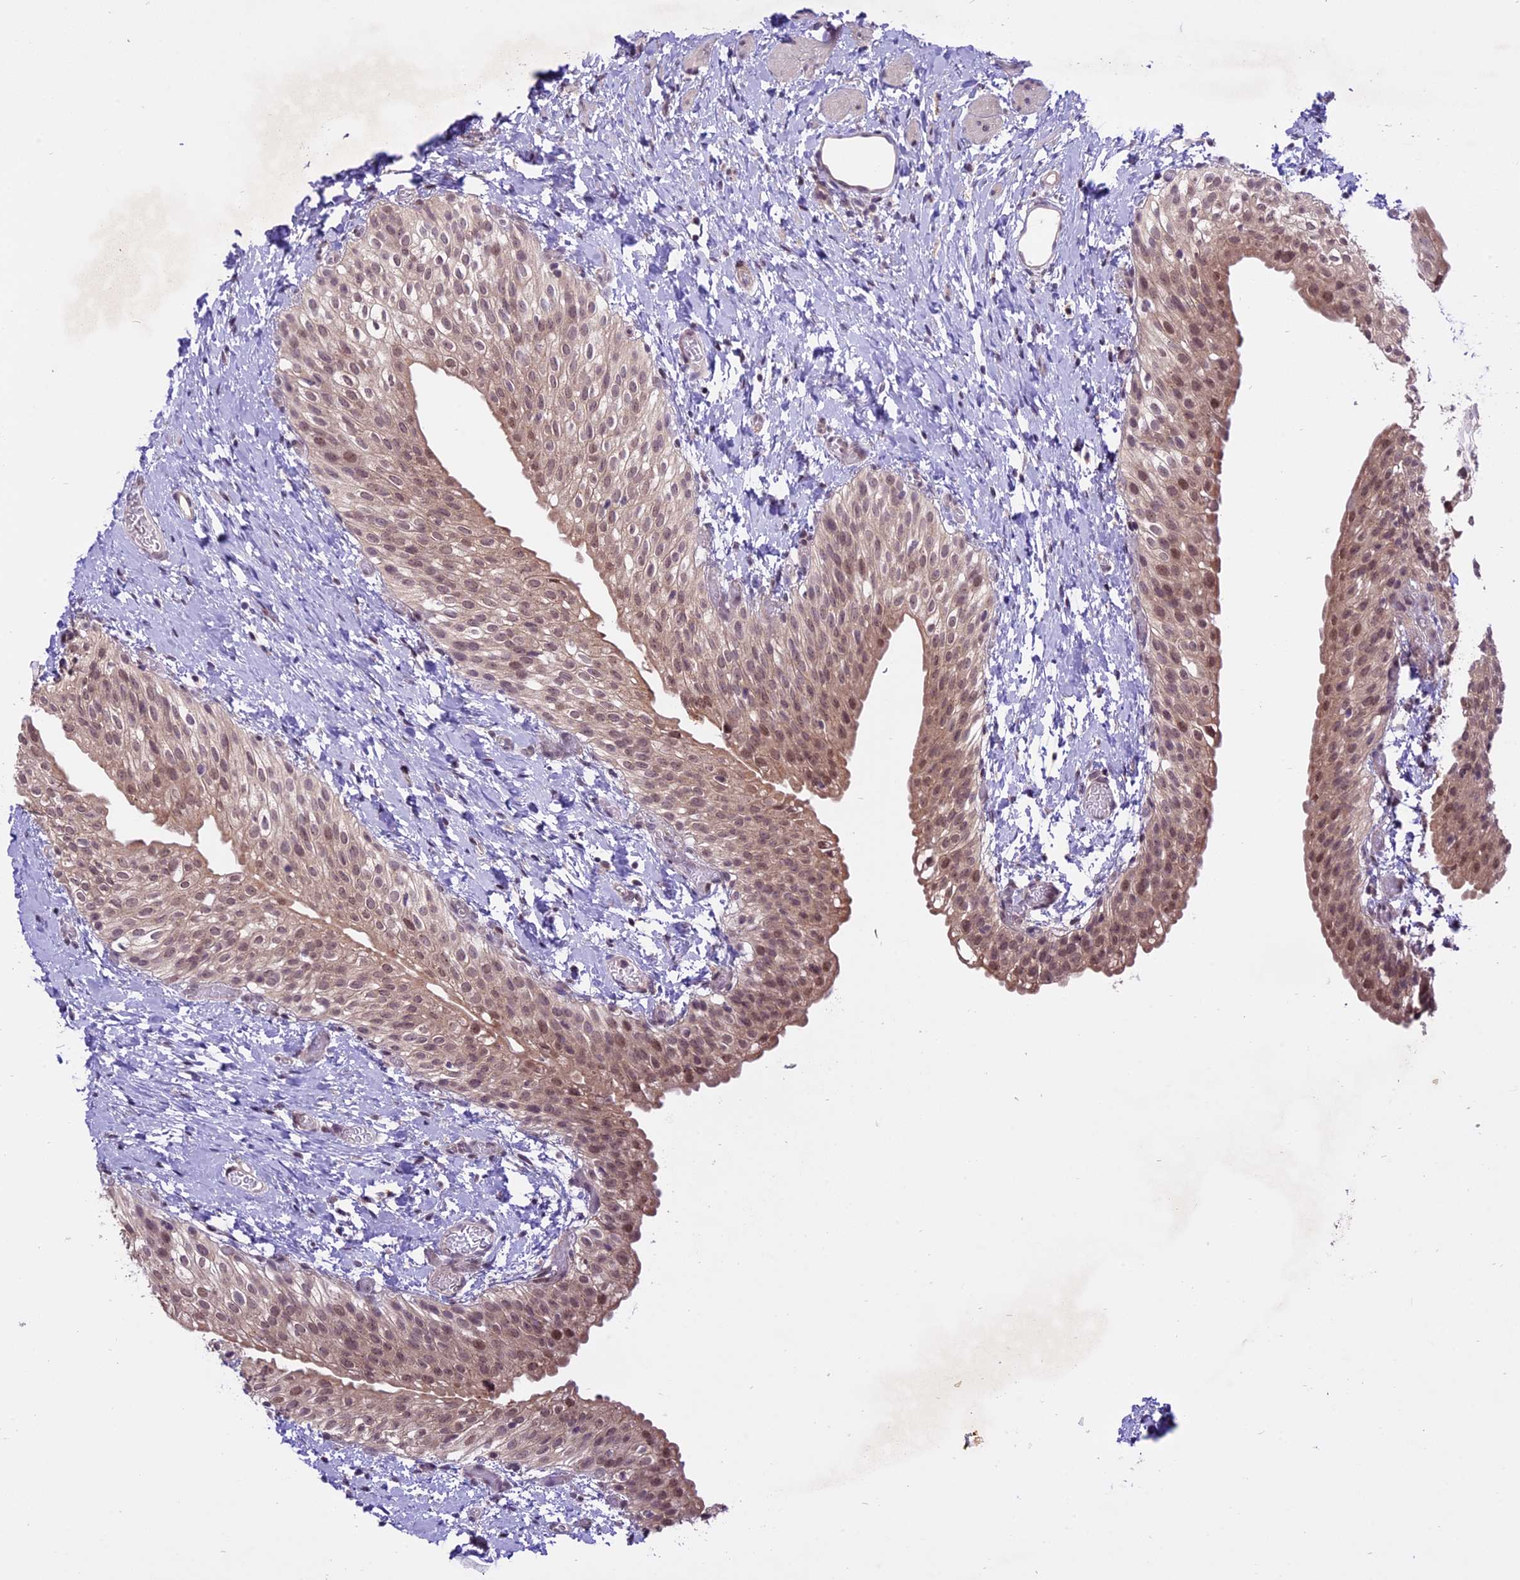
{"staining": {"intensity": "moderate", "quantity": ">75%", "location": "cytoplasmic/membranous,nuclear"}, "tissue": "urinary bladder", "cell_type": "Urothelial cells", "image_type": "normal", "snomed": [{"axis": "morphology", "description": "Normal tissue, NOS"}, {"axis": "topography", "description": "Urinary bladder"}], "caption": "Protein analysis of normal urinary bladder displays moderate cytoplasmic/membranous,nuclear expression in about >75% of urothelial cells.", "gene": "SPRED1", "patient": {"sex": "male", "age": 1}}